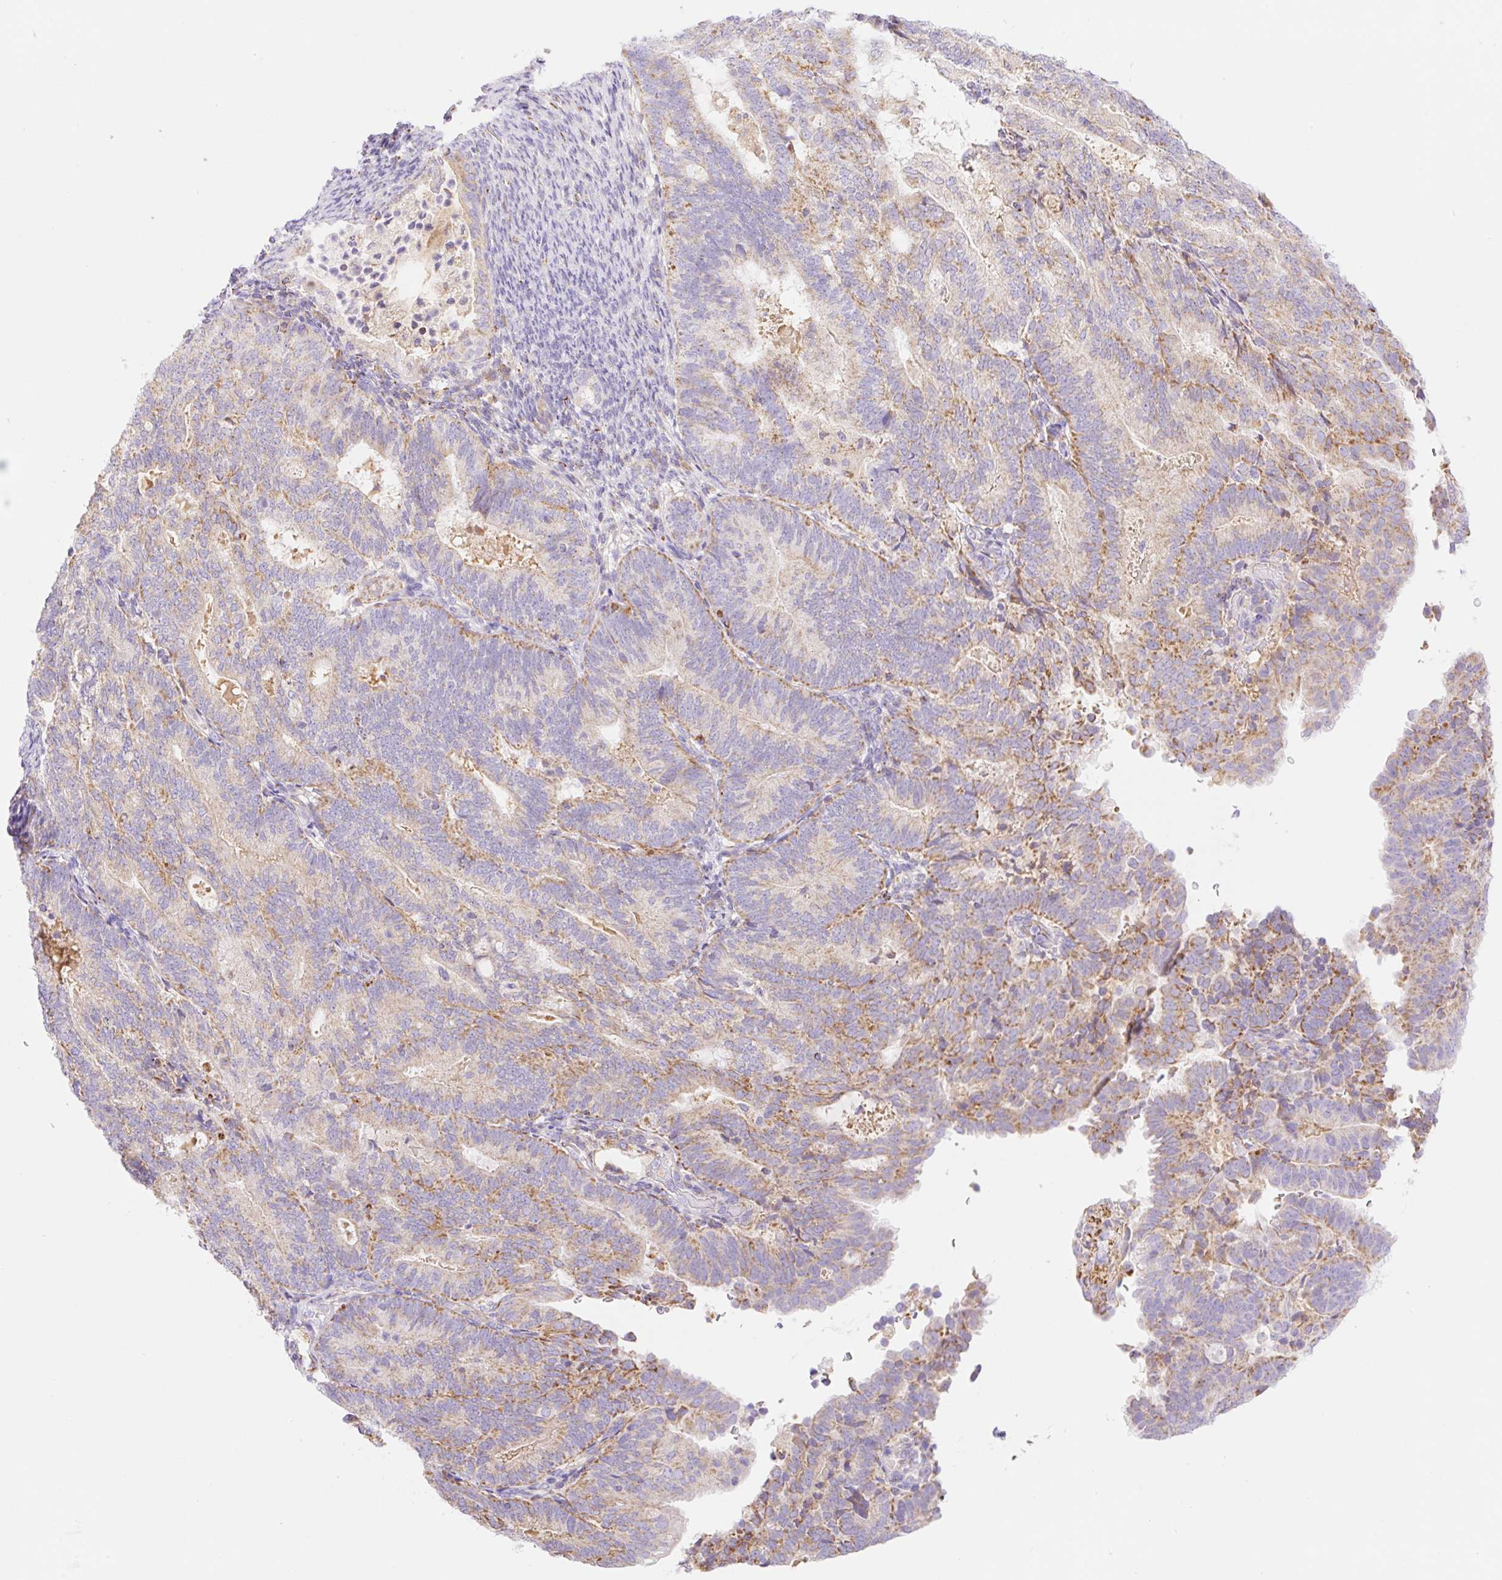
{"staining": {"intensity": "moderate", "quantity": "25%-75%", "location": "cytoplasmic/membranous"}, "tissue": "endometrial cancer", "cell_type": "Tumor cells", "image_type": "cancer", "snomed": [{"axis": "morphology", "description": "Adenocarcinoma, NOS"}, {"axis": "topography", "description": "Endometrium"}], "caption": "Immunohistochemical staining of endometrial adenocarcinoma exhibits moderate cytoplasmic/membranous protein positivity in about 25%-75% of tumor cells.", "gene": "ETNK2", "patient": {"sex": "female", "age": 70}}